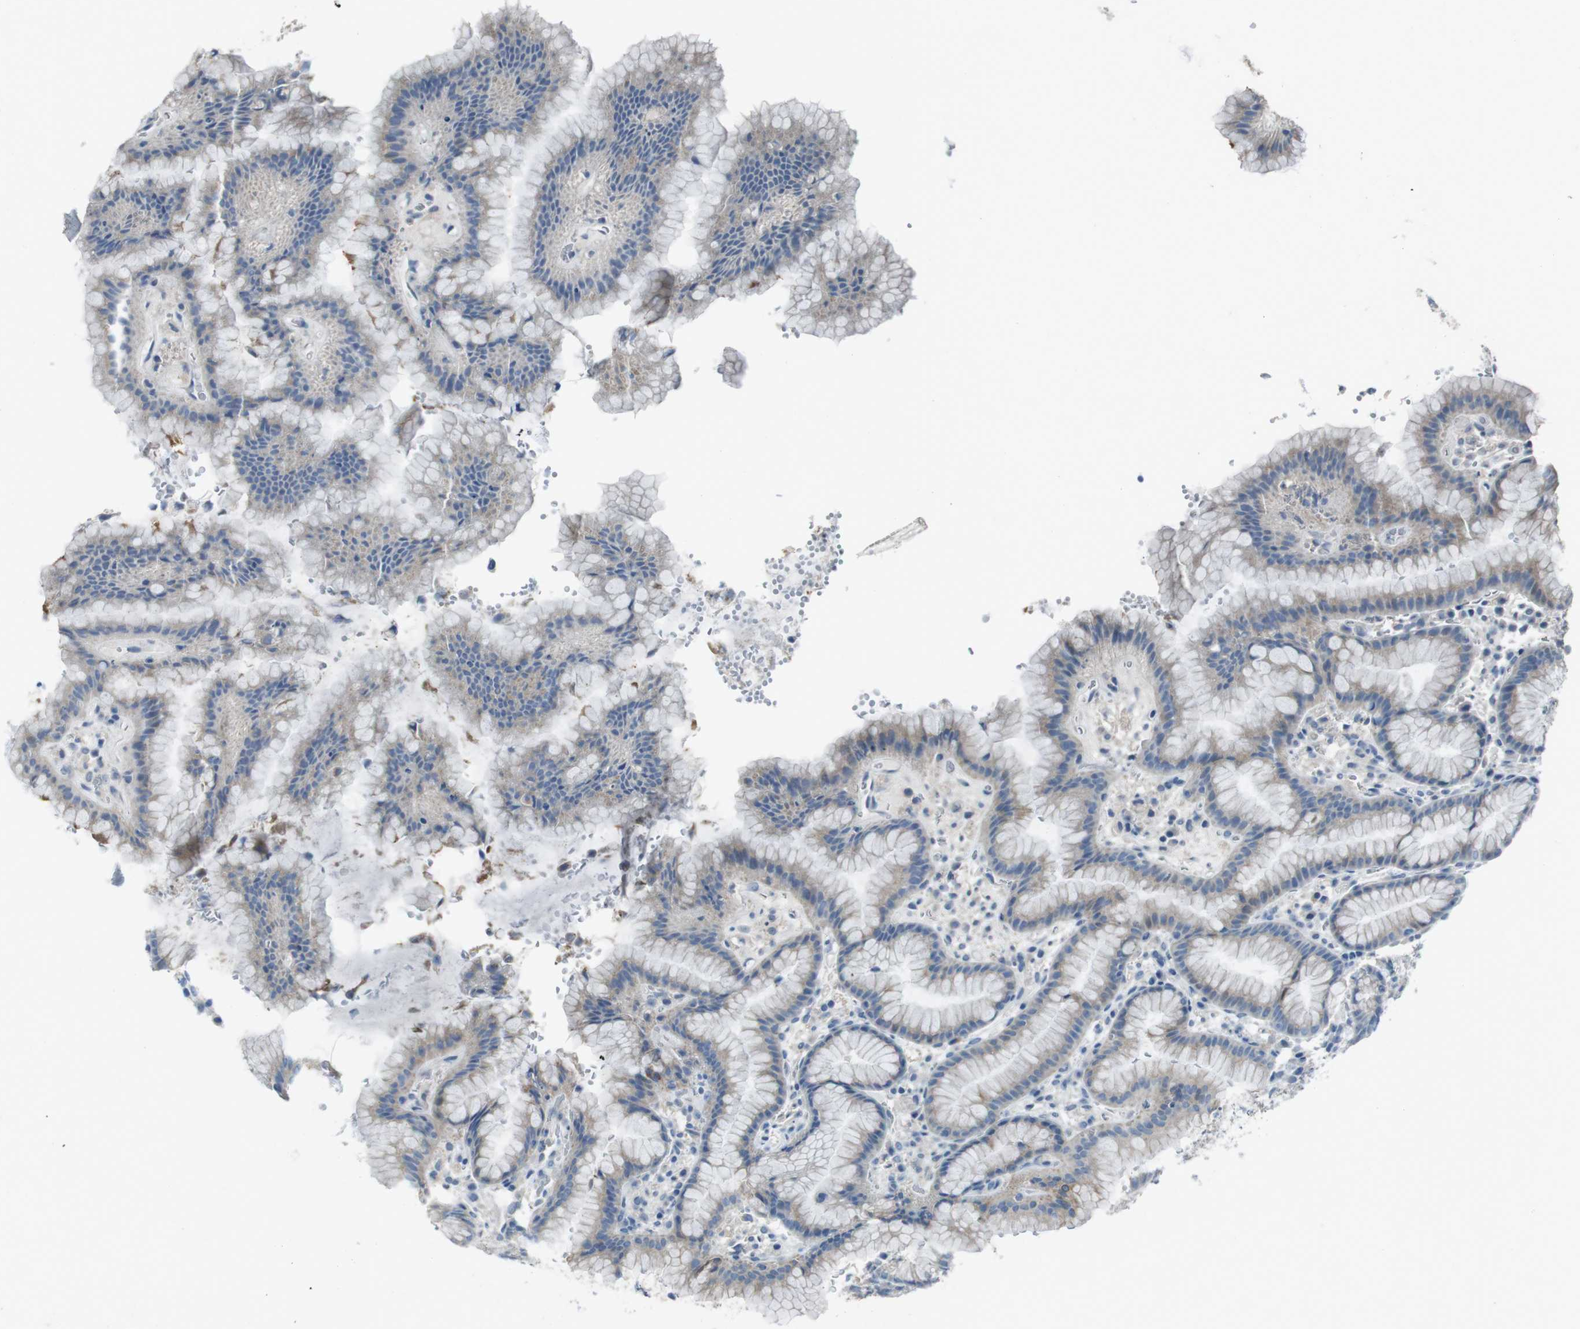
{"staining": {"intensity": "weak", "quantity": "25%-75%", "location": "cytoplasmic/membranous"}, "tissue": "stomach", "cell_type": "Glandular cells", "image_type": "normal", "snomed": [{"axis": "morphology", "description": "Normal tissue, NOS"}, {"axis": "topography", "description": "Stomach, lower"}], "caption": "This image demonstrates immunohistochemistry (IHC) staining of unremarkable stomach, with low weak cytoplasmic/membranous staining in about 25%-75% of glandular cells.", "gene": "ENTPD7", "patient": {"sex": "male", "age": 52}}